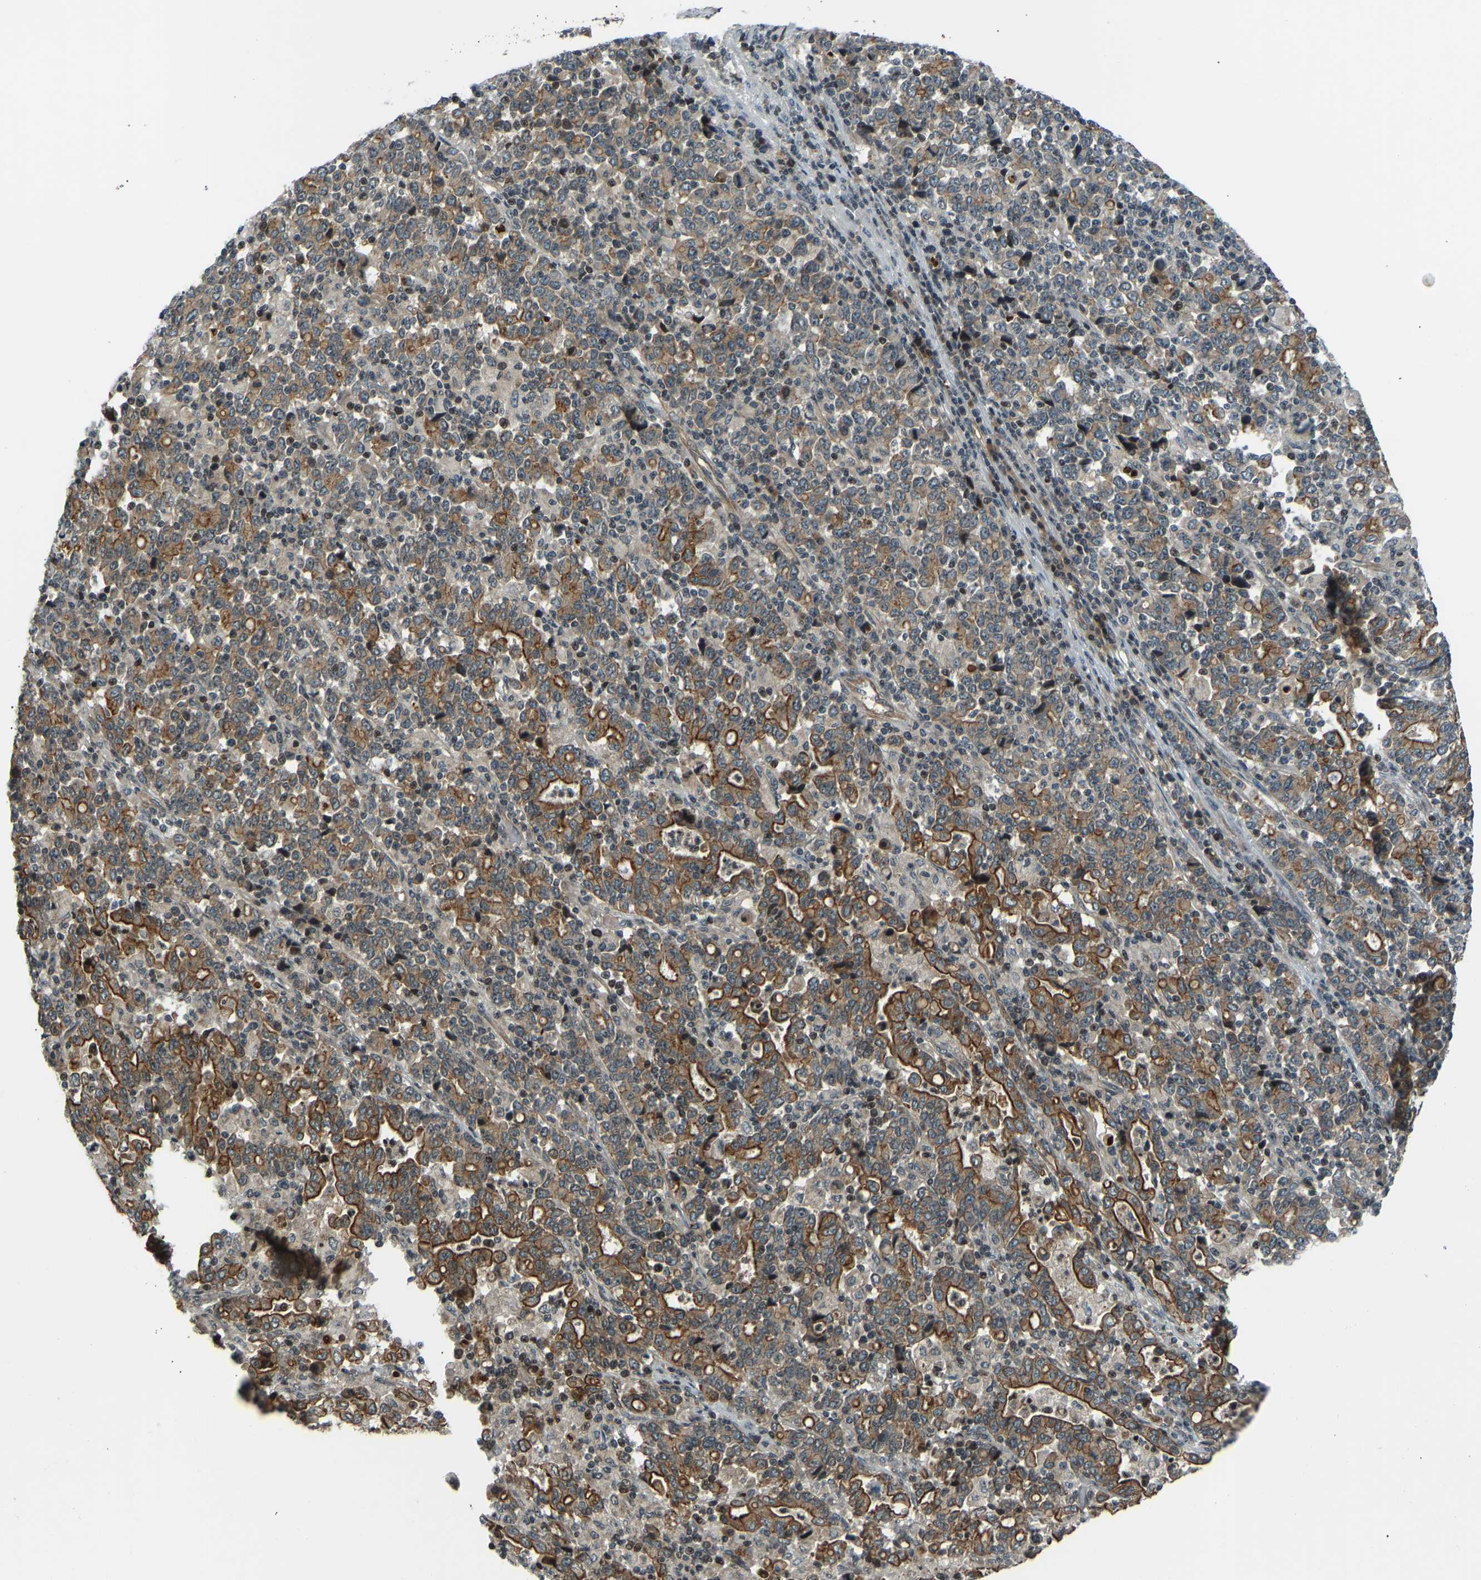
{"staining": {"intensity": "strong", "quantity": ">75%", "location": "cytoplasmic/membranous"}, "tissue": "stomach cancer", "cell_type": "Tumor cells", "image_type": "cancer", "snomed": [{"axis": "morphology", "description": "Adenocarcinoma, NOS"}, {"axis": "topography", "description": "Stomach, upper"}], "caption": "Immunohistochemistry photomicrograph of neoplastic tissue: stomach adenocarcinoma stained using immunohistochemistry (IHC) demonstrates high levels of strong protein expression localized specifically in the cytoplasmic/membranous of tumor cells, appearing as a cytoplasmic/membranous brown color.", "gene": "SVOPL", "patient": {"sex": "male", "age": 69}}